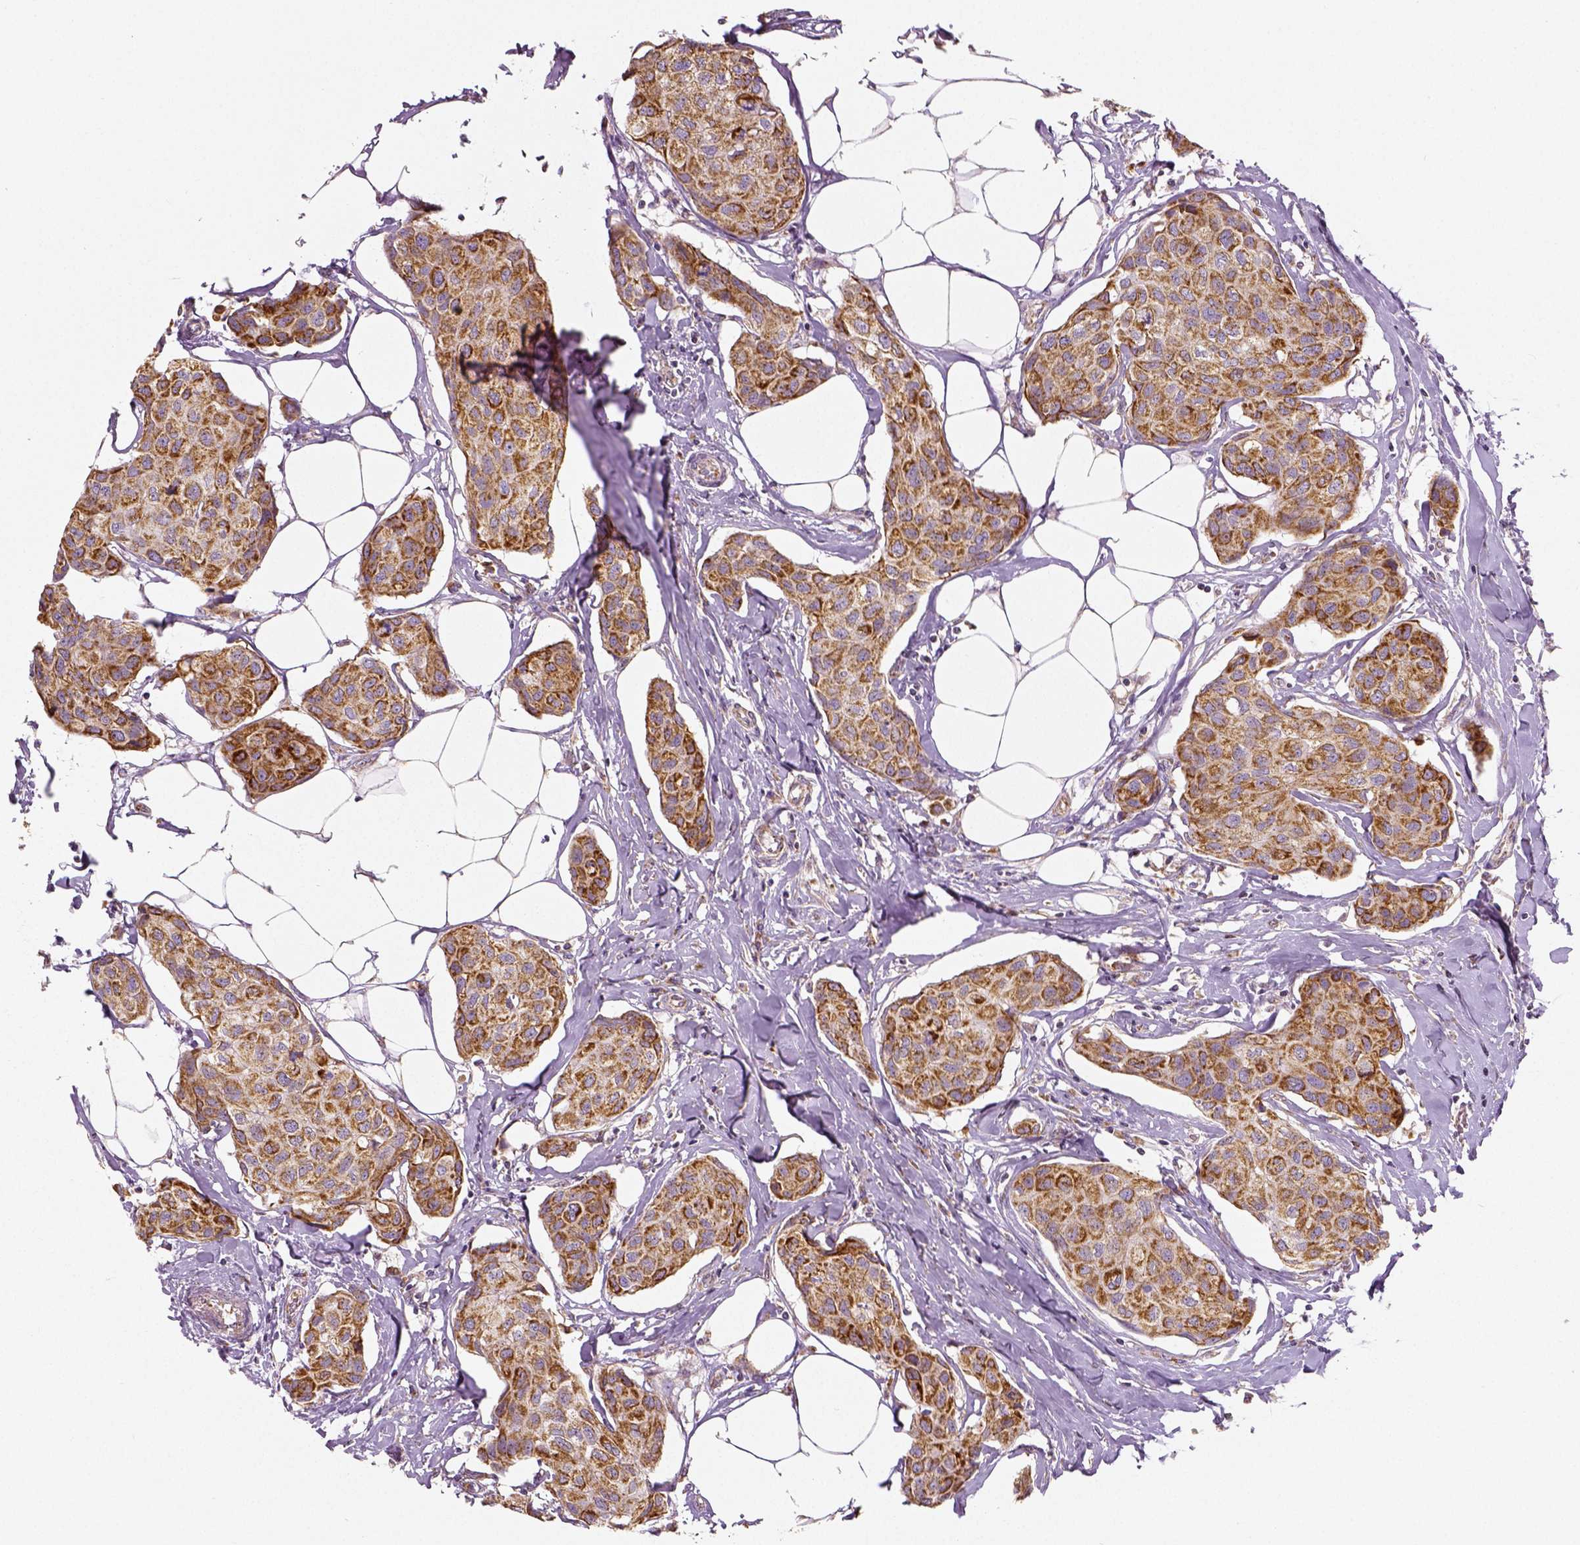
{"staining": {"intensity": "moderate", "quantity": ">75%", "location": "cytoplasmic/membranous"}, "tissue": "breast cancer", "cell_type": "Tumor cells", "image_type": "cancer", "snomed": [{"axis": "morphology", "description": "Duct carcinoma"}, {"axis": "topography", "description": "Breast"}], "caption": "Immunohistochemistry (IHC) of human breast cancer displays medium levels of moderate cytoplasmic/membranous staining in about >75% of tumor cells.", "gene": "PGAM5", "patient": {"sex": "female", "age": 80}}